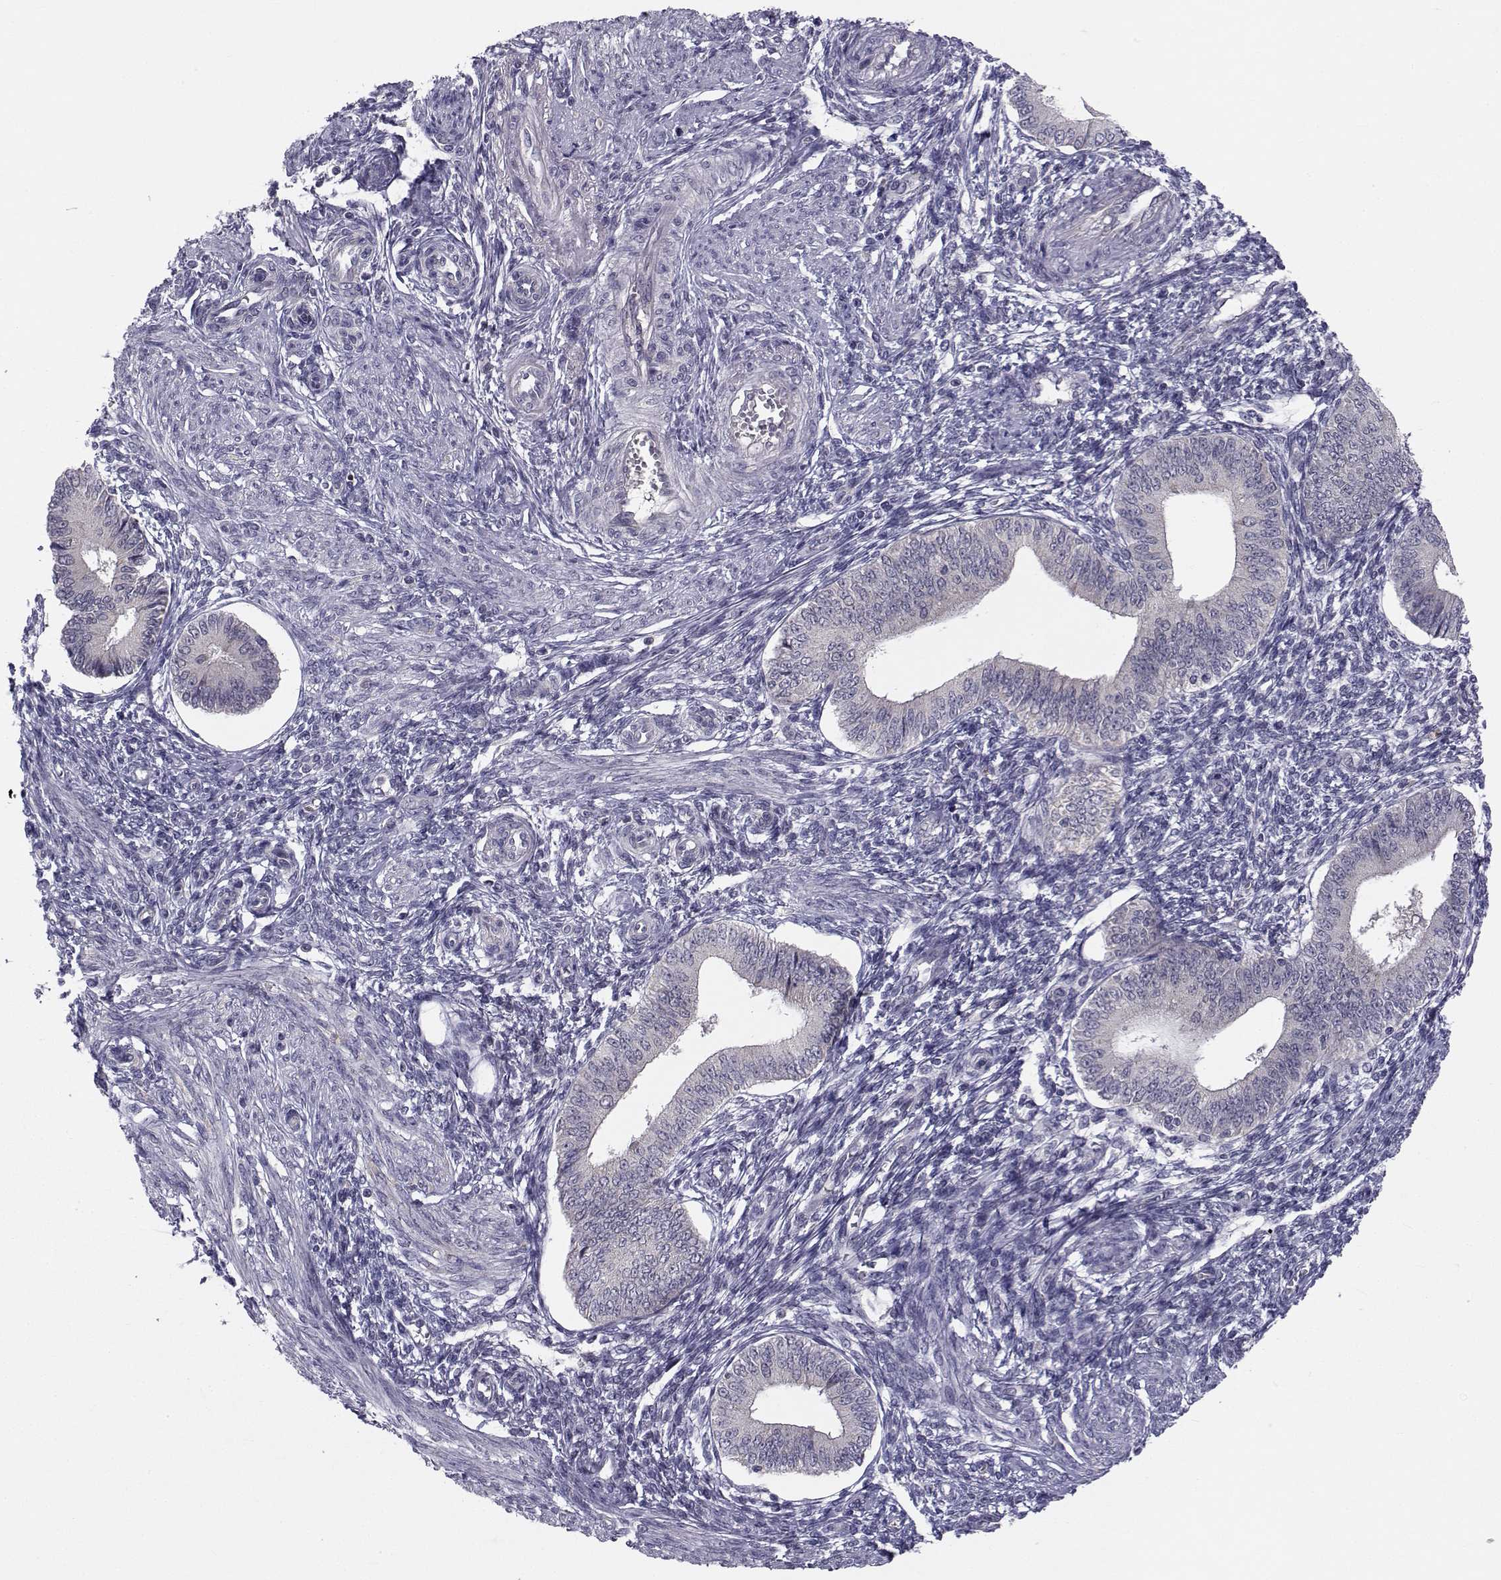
{"staining": {"intensity": "negative", "quantity": "none", "location": "none"}, "tissue": "endometrium", "cell_type": "Cells in endometrial stroma", "image_type": "normal", "snomed": [{"axis": "morphology", "description": "Normal tissue, NOS"}, {"axis": "topography", "description": "Endometrium"}], "caption": "High magnification brightfield microscopy of normal endometrium stained with DAB (3,3'-diaminobenzidine) (brown) and counterstained with hematoxylin (blue): cells in endometrial stroma show no significant expression. (Brightfield microscopy of DAB immunohistochemistry (IHC) at high magnification).", "gene": "ANGPT1", "patient": {"sex": "female", "age": 42}}